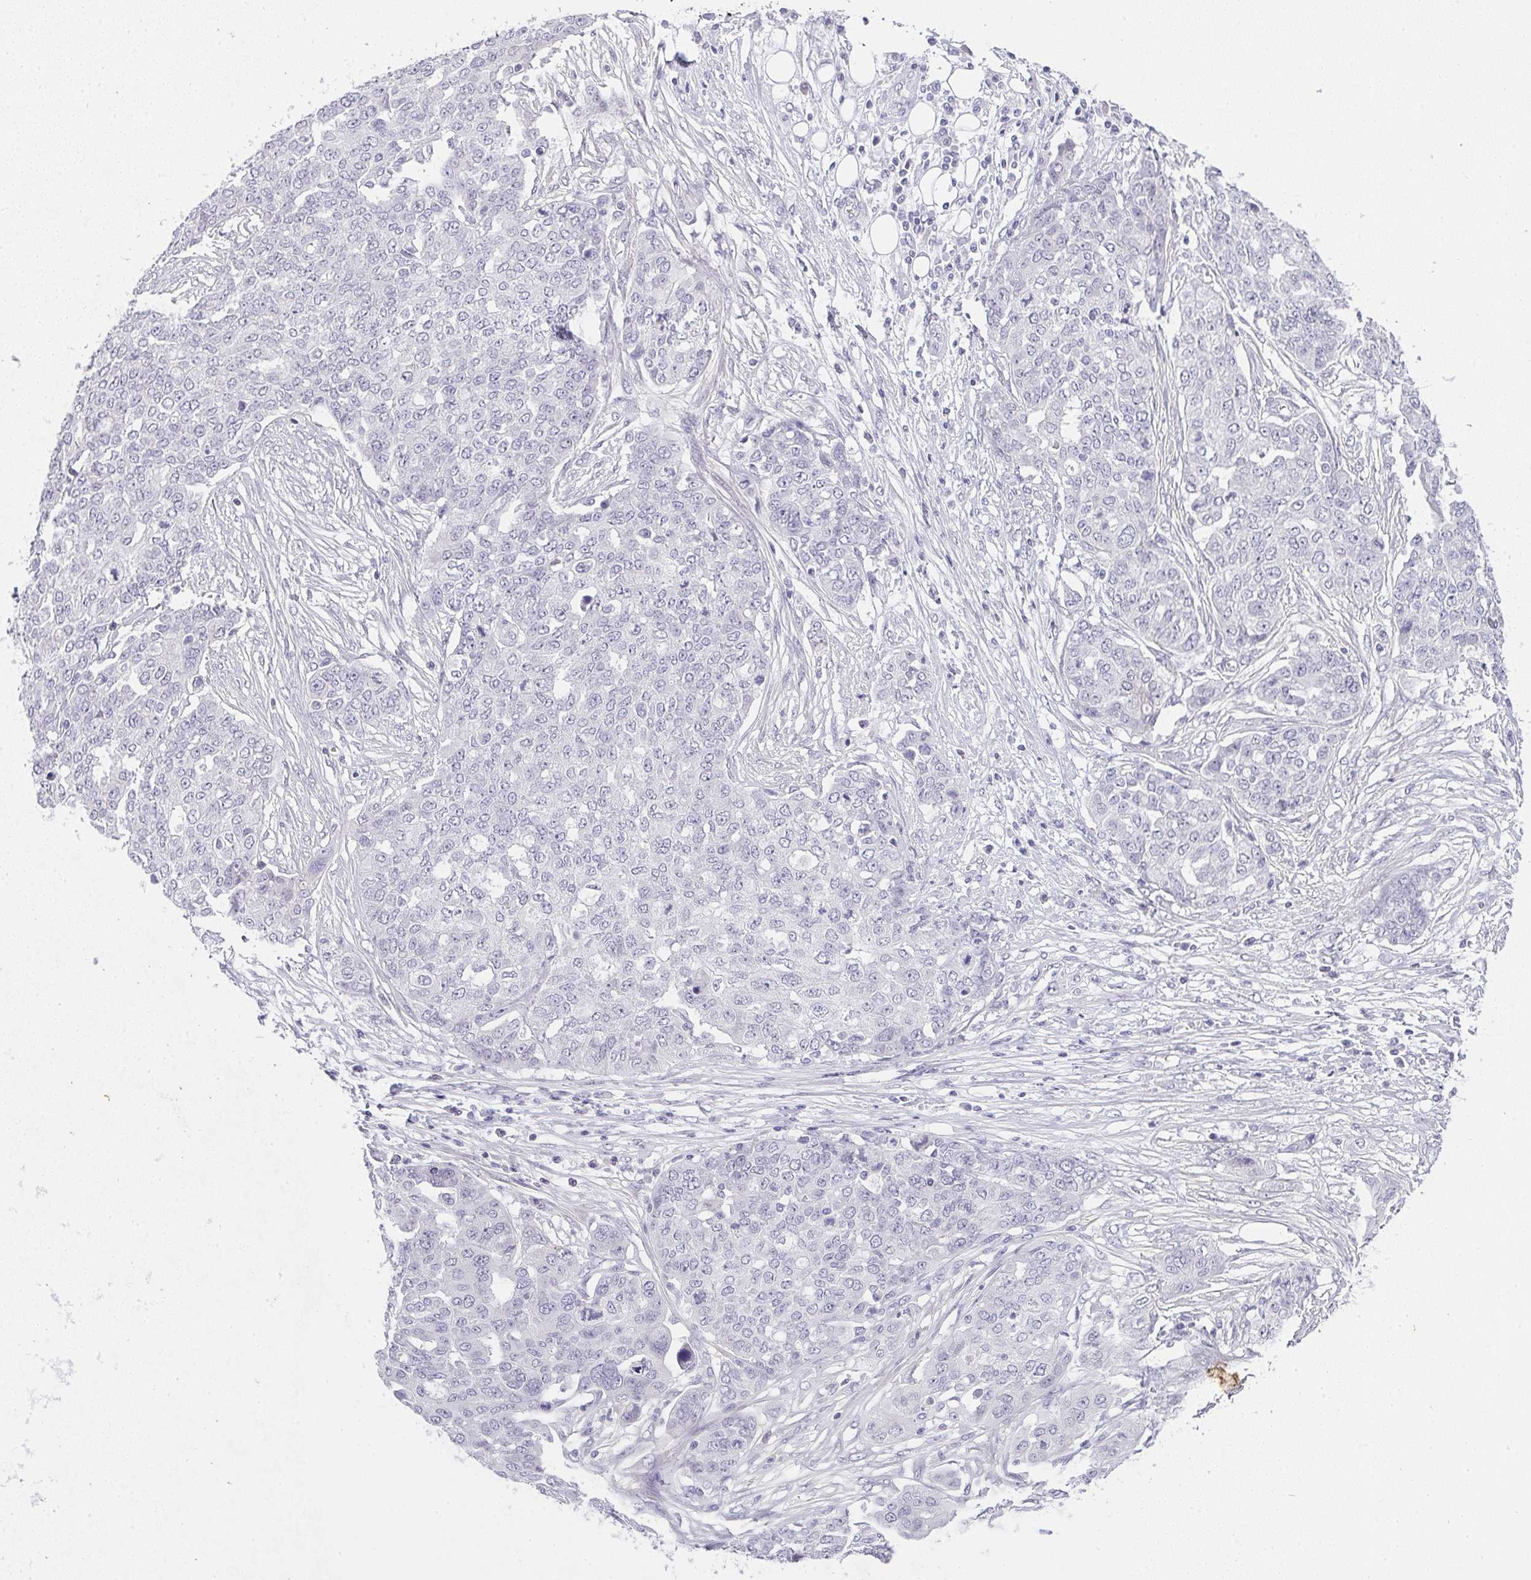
{"staining": {"intensity": "negative", "quantity": "none", "location": "none"}, "tissue": "ovarian cancer", "cell_type": "Tumor cells", "image_type": "cancer", "snomed": [{"axis": "morphology", "description": "Cystadenocarcinoma, serous, NOS"}, {"axis": "topography", "description": "Soft tissue"}, {"axis": "topography", "description": "Ovary"}], "caption": "Micrograph shows no protein positivity in tumor cells of ovarian cancer (serous cystadenocarcinoma) tissue.", "gene": "CACNA1S", "patient": {"sex": "female", "age": 57}}